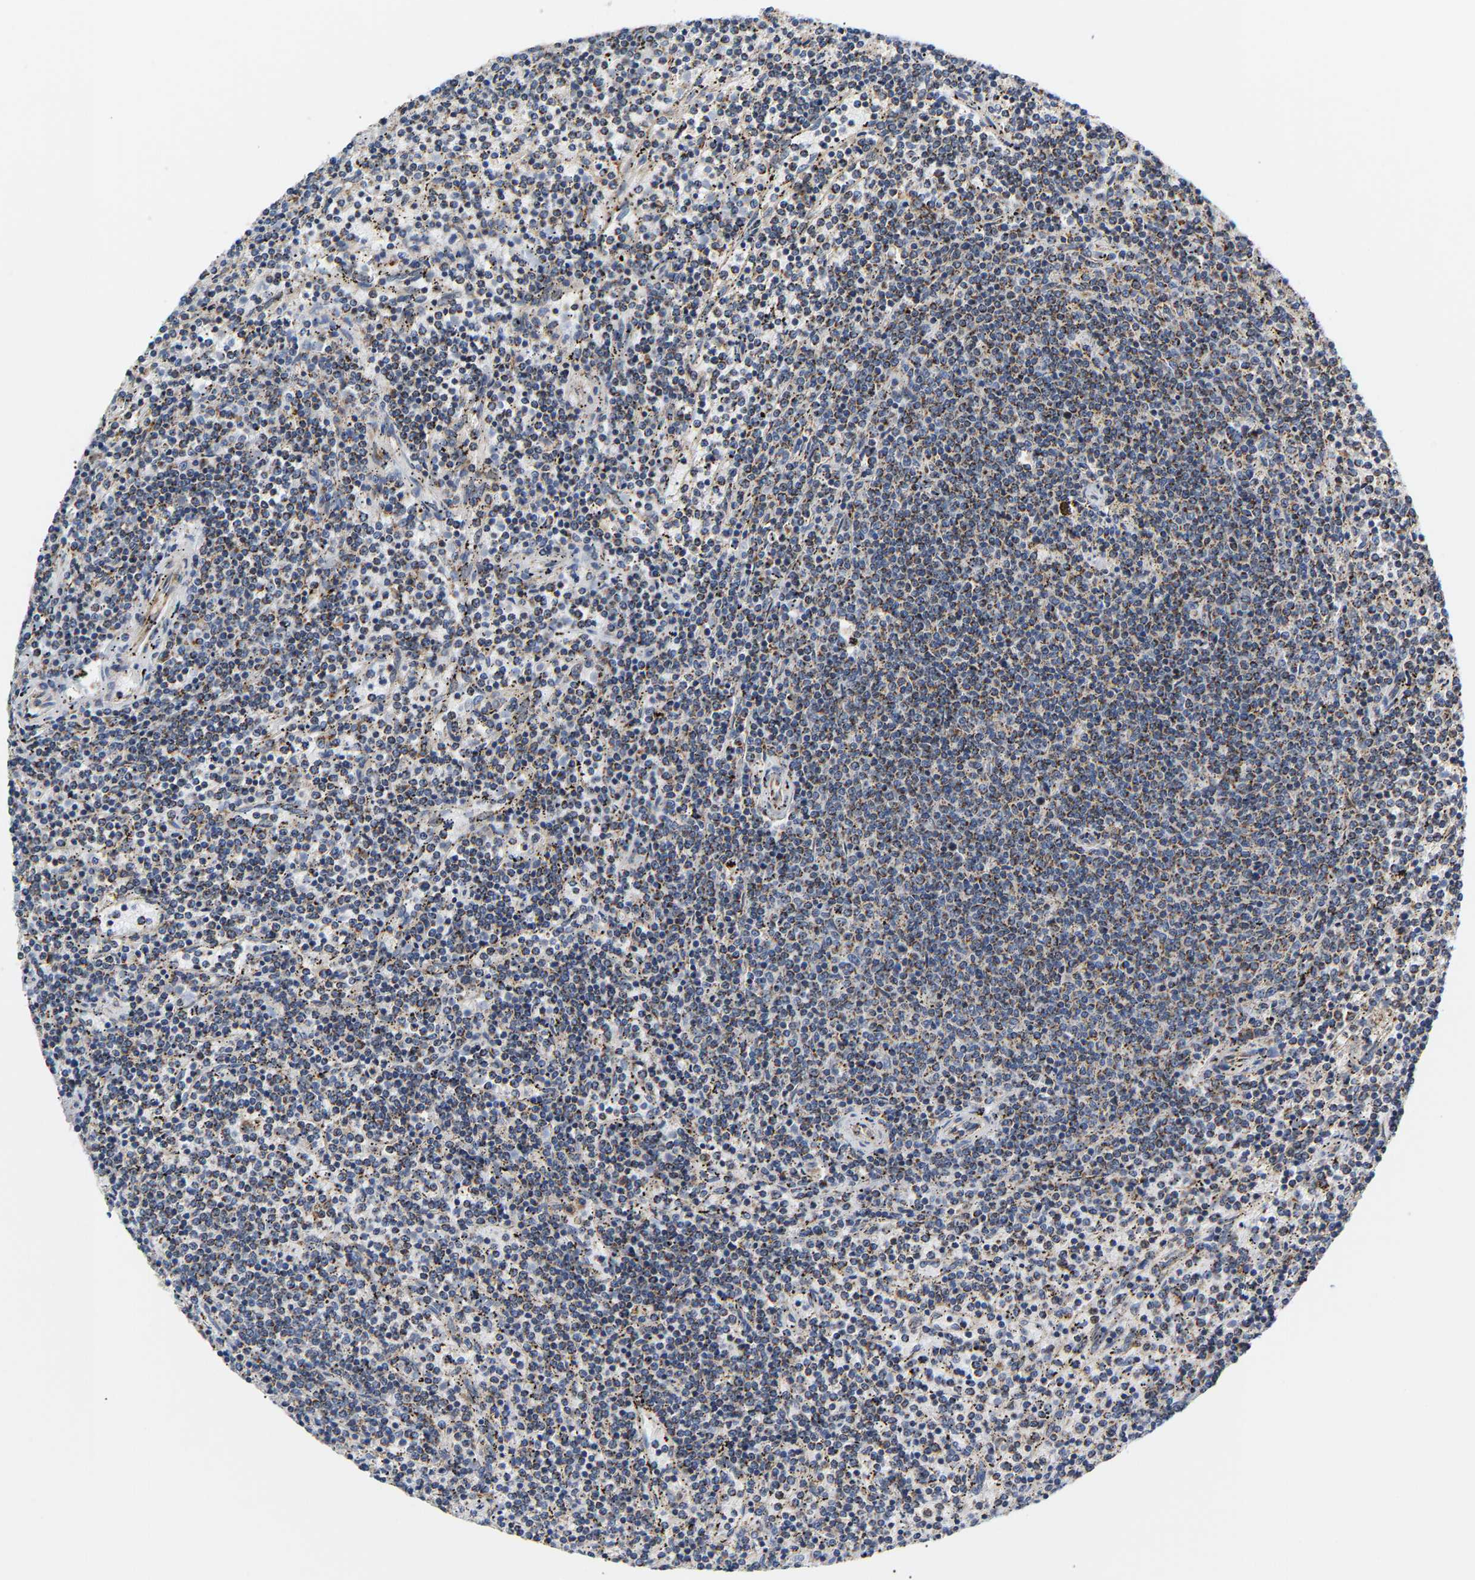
{"staining": {"intensity": "moderate", "quantity": ">75%", "location": "cytoplasmic/membranous"}, "tissue": "lymphoma", "cell_type": "Tumor cells", "image_type": "cancer", "snomed": [{"axis": "morphology", "description": "Malignant lymphoma, non-Hodgkin's type, Low grade"}, {"axis": "topography", "description": "Spleen"}], "caption": "The photomicrograph exhibits a brown stain indicating the presence of a protein in the cytoplasmic/membranous of tumor cells in lymphoma. The staining was performed using DAB (3,3'-diaminobenzidine) to visualize the protein expression in brown, while the nuclei were stained in blue with hematoxylin (Magnification: 20x).", "gene": "TMEM168", "patient": {"sex": "female", "age": 50}}